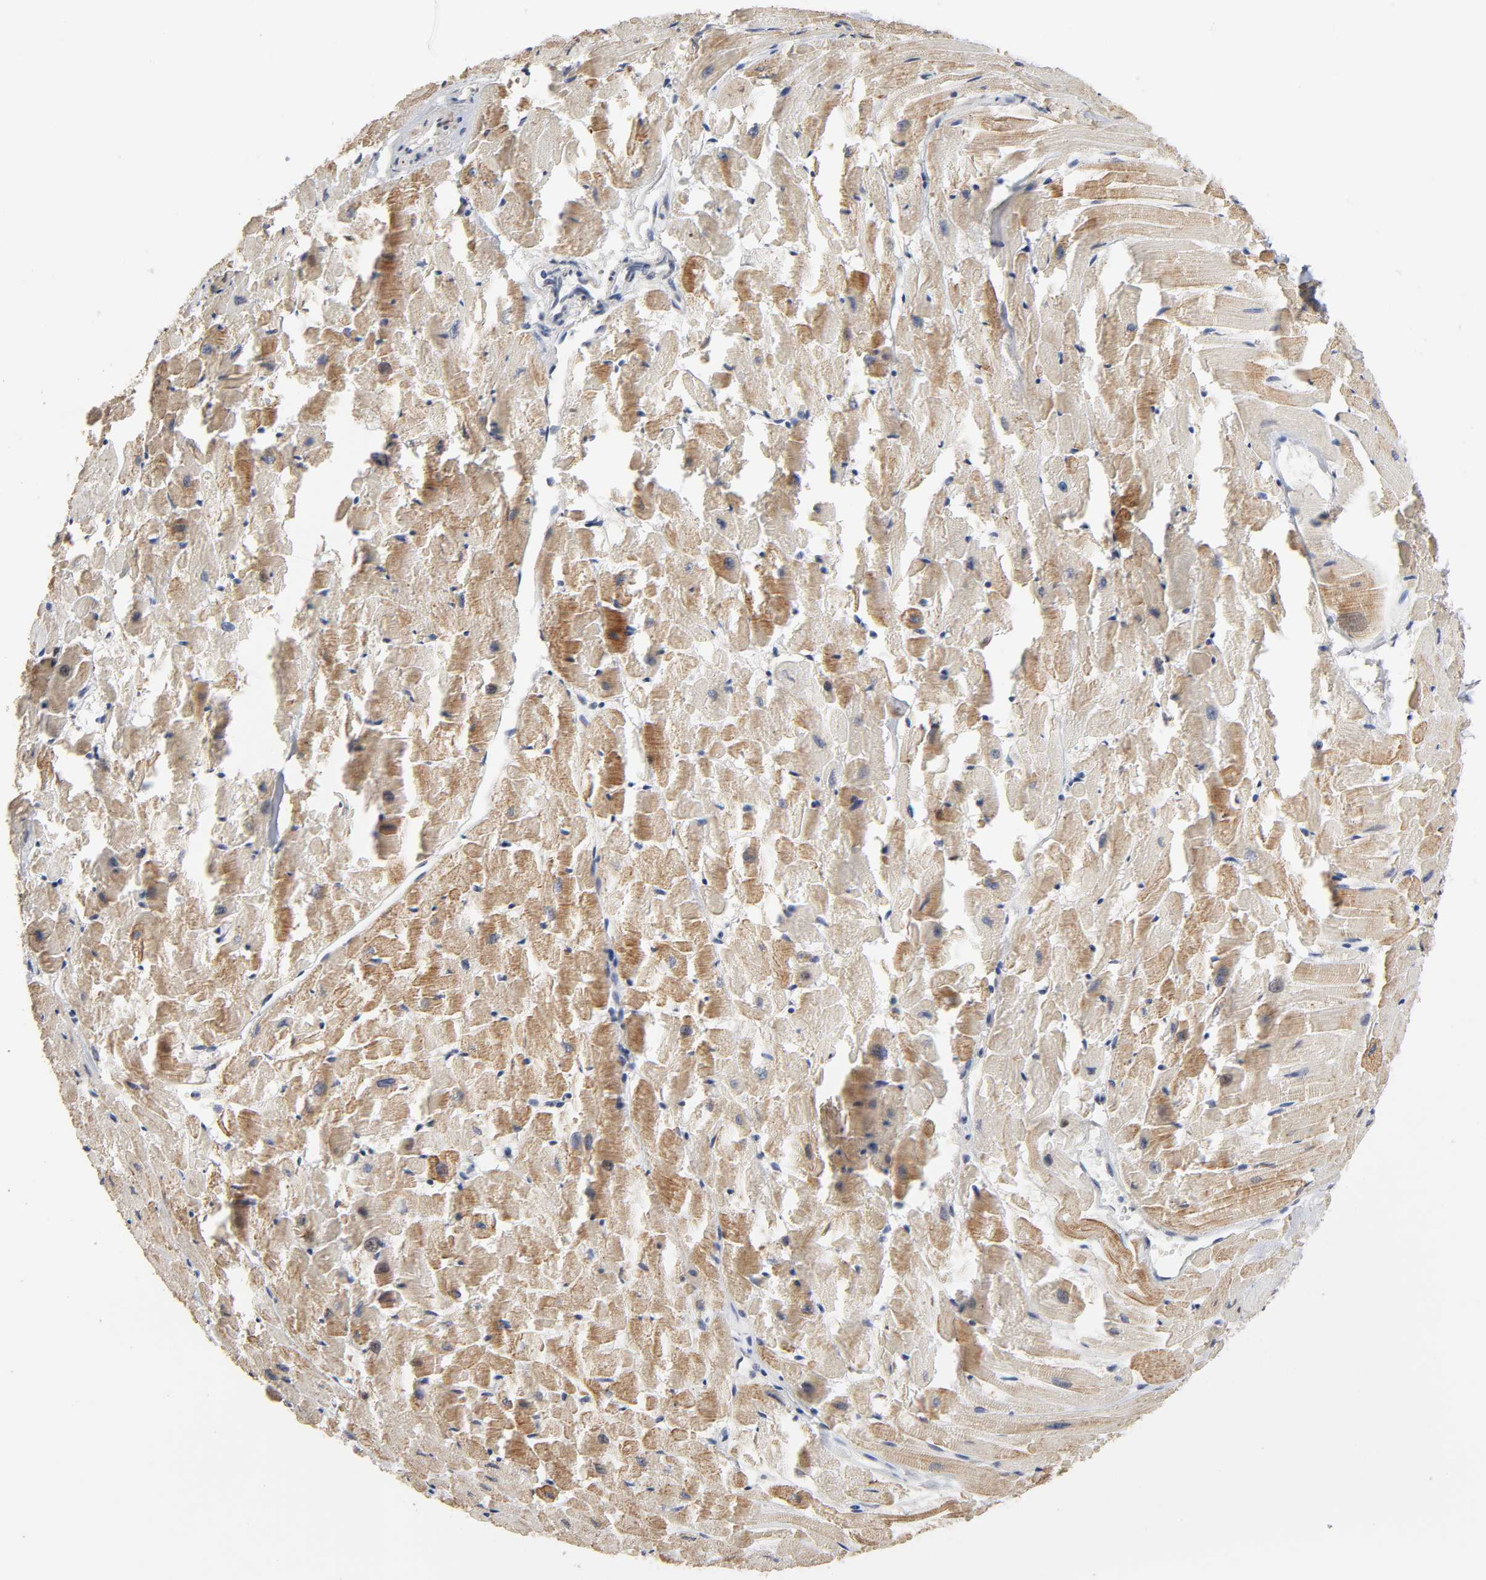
{"staining": {"intensity": "moderate", "quantity": ">75%", "location": "cytoplasmic/membranous"}, "tissue": "heart muscle", "cell_type": "Cardiomyocytes", "image_type": "normal", "snomed": [{"axis": "morphology", "description": "Normal tissue, NOS"}, {"axis": "topography", "description": "Heart"}], "caption": "Protein positivity by IHC shows moderate cytoplasmic/membranous expression in approximately >75% of cardiomyocytes in normal heart muscle.", "gene": "HDLBP", "patient": {"sex": "female", "age": 19}}